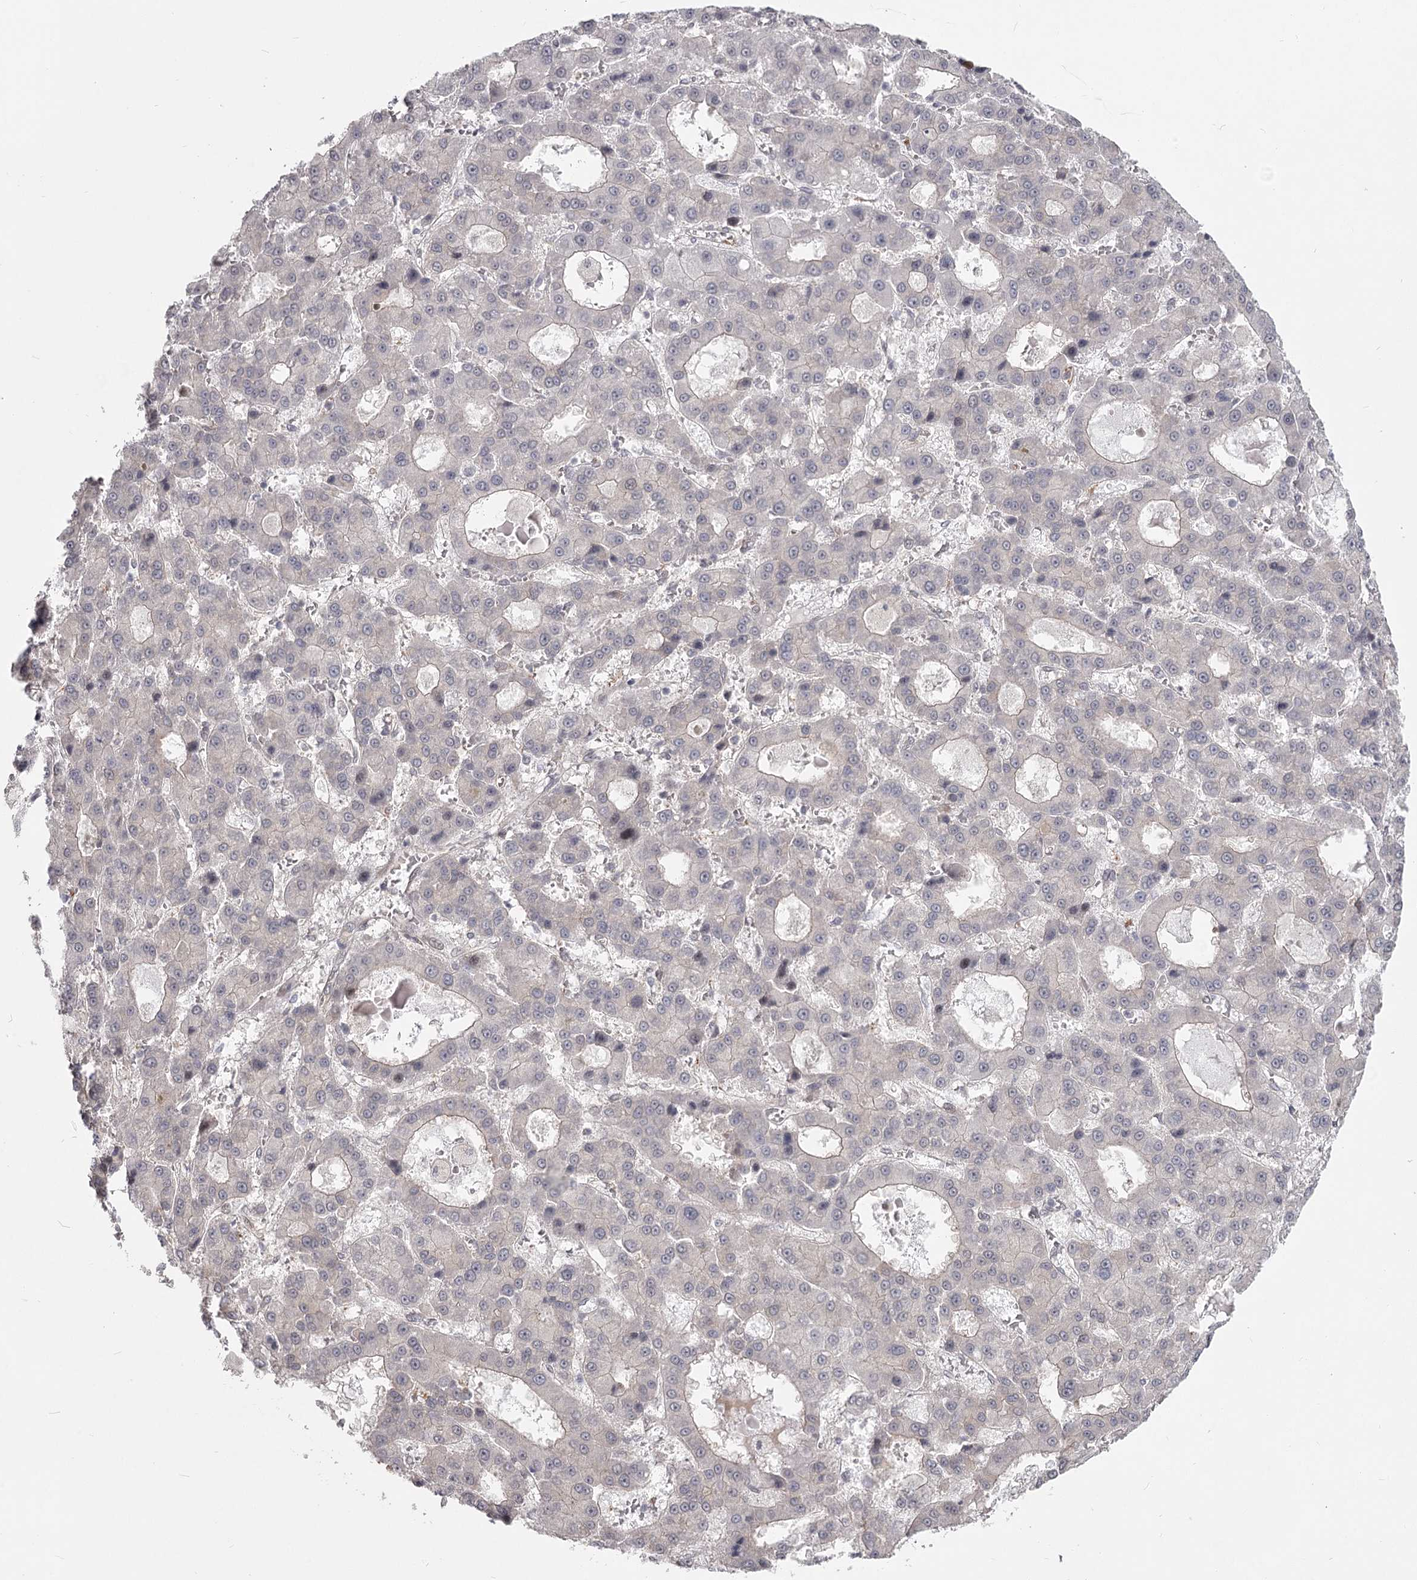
{"staining": {"intensity": "negative", "quantity": "none", "location": "none"}, "tissue": "liver cancer", "cell_type": "Tumor cells", "image_type": "cancer", "snomed": [{"axis": "morphology", "description": "Carcinoma, Hepatocellular, NOS"}, {"axis": "topography", "description": "Liver"}], "caption": "Protein analysis of hepatocellular carcinoma (liver) demonstrates no significant positivity in tumor cells.", "gene": "CCNG2", "patient": {"sex": "male", "age": 70}}